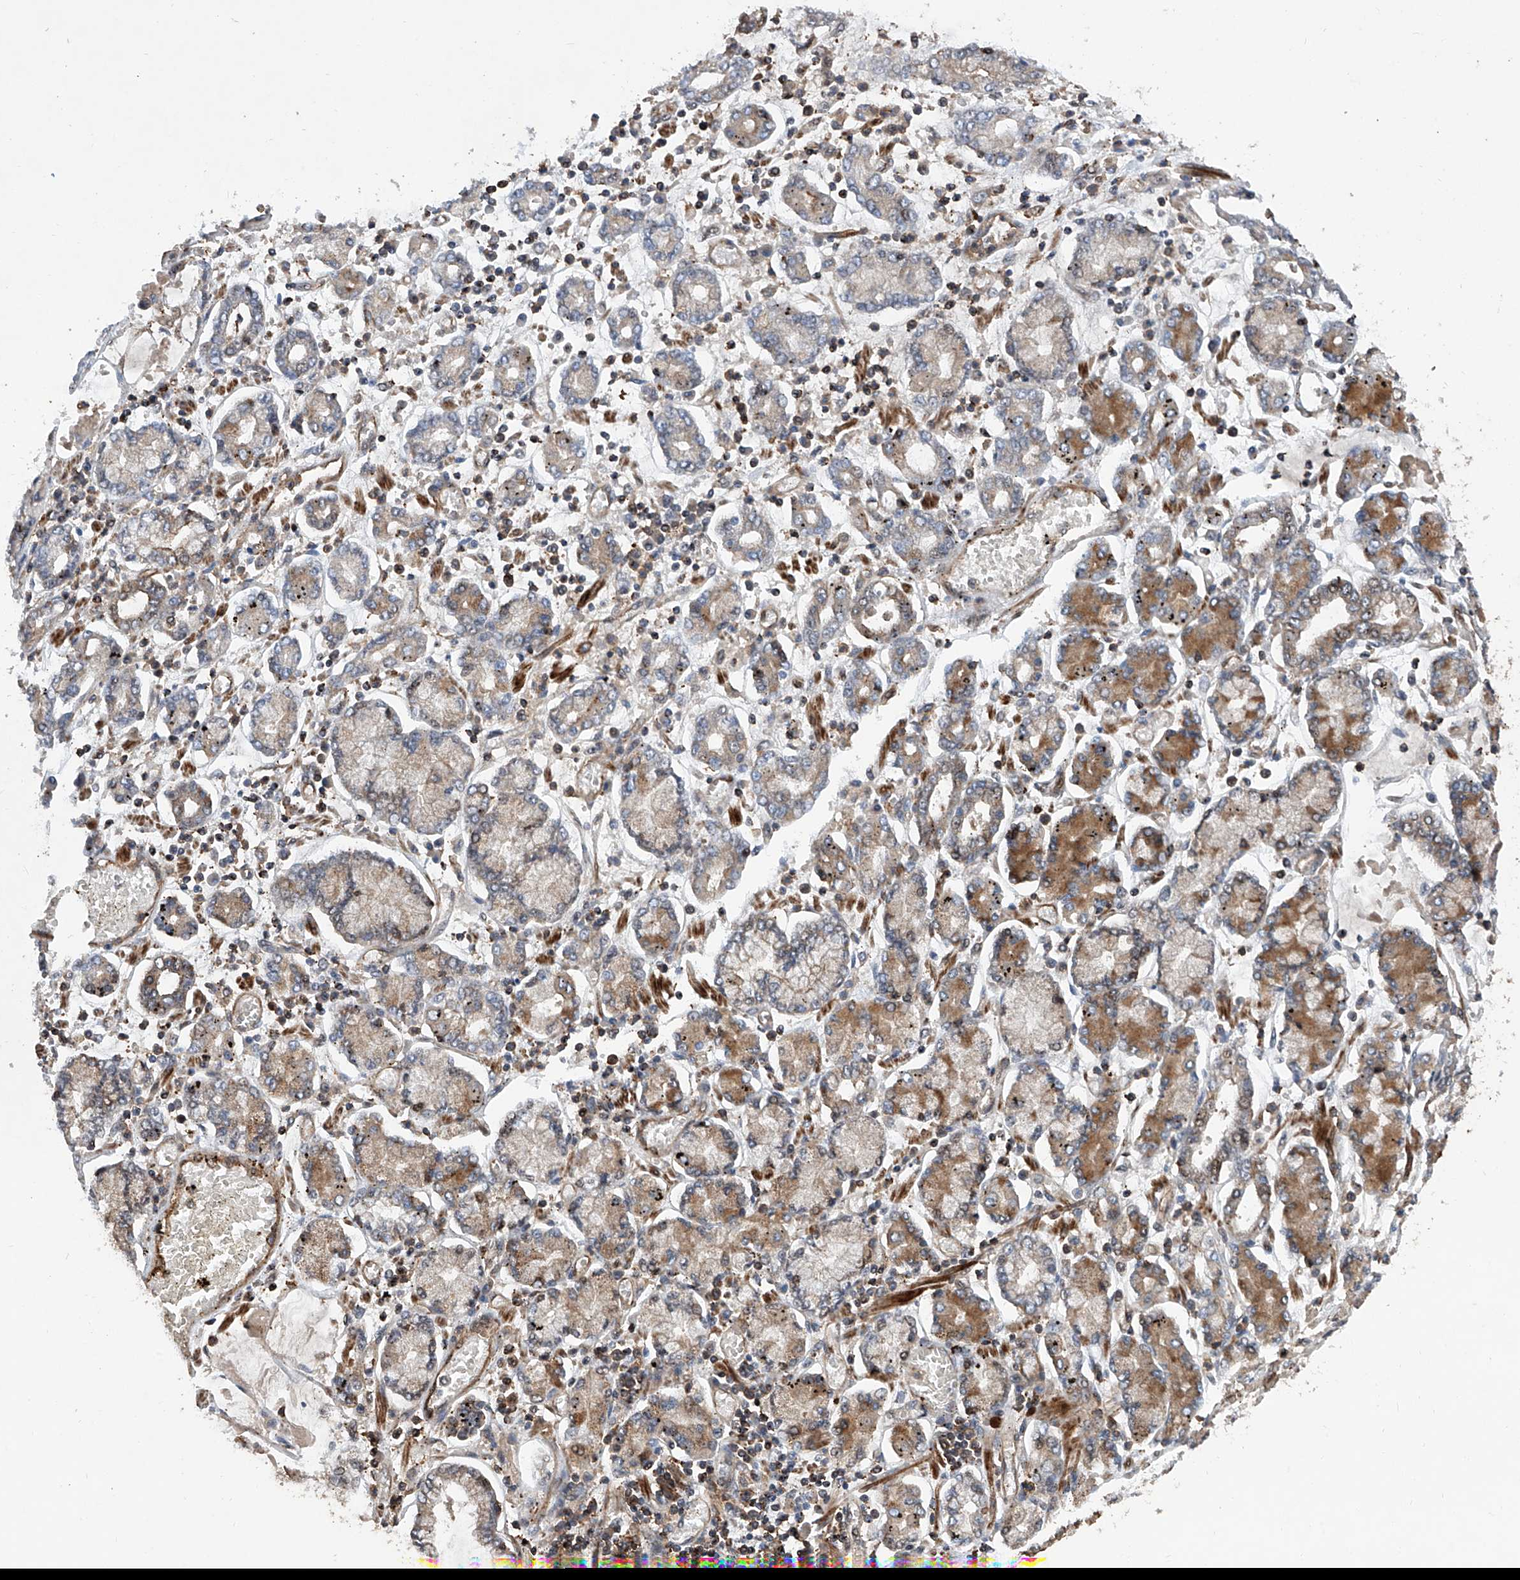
{"staining": {"intensity": "weak", "quantity": "25%-75%", "location": "cytoplasmic/membranous"}, "tissue": "stomach cancer", "cell_type": "Tumor cells", "image_type": "cancer", "snomed": [{"axis": "morphology", "description": "Adenocarcinoma, NOS"}, {"axis": "topography", "description": "Stomach"}], "caption": "Protein analysis of adenocarcinoma (stomach) tissue exhibits weak cytoplasmic/membranous expression in about 25%-75% of tumor cells.", "gene": "NT5C3A", "patient": {"sex": "male", "age": 76}}